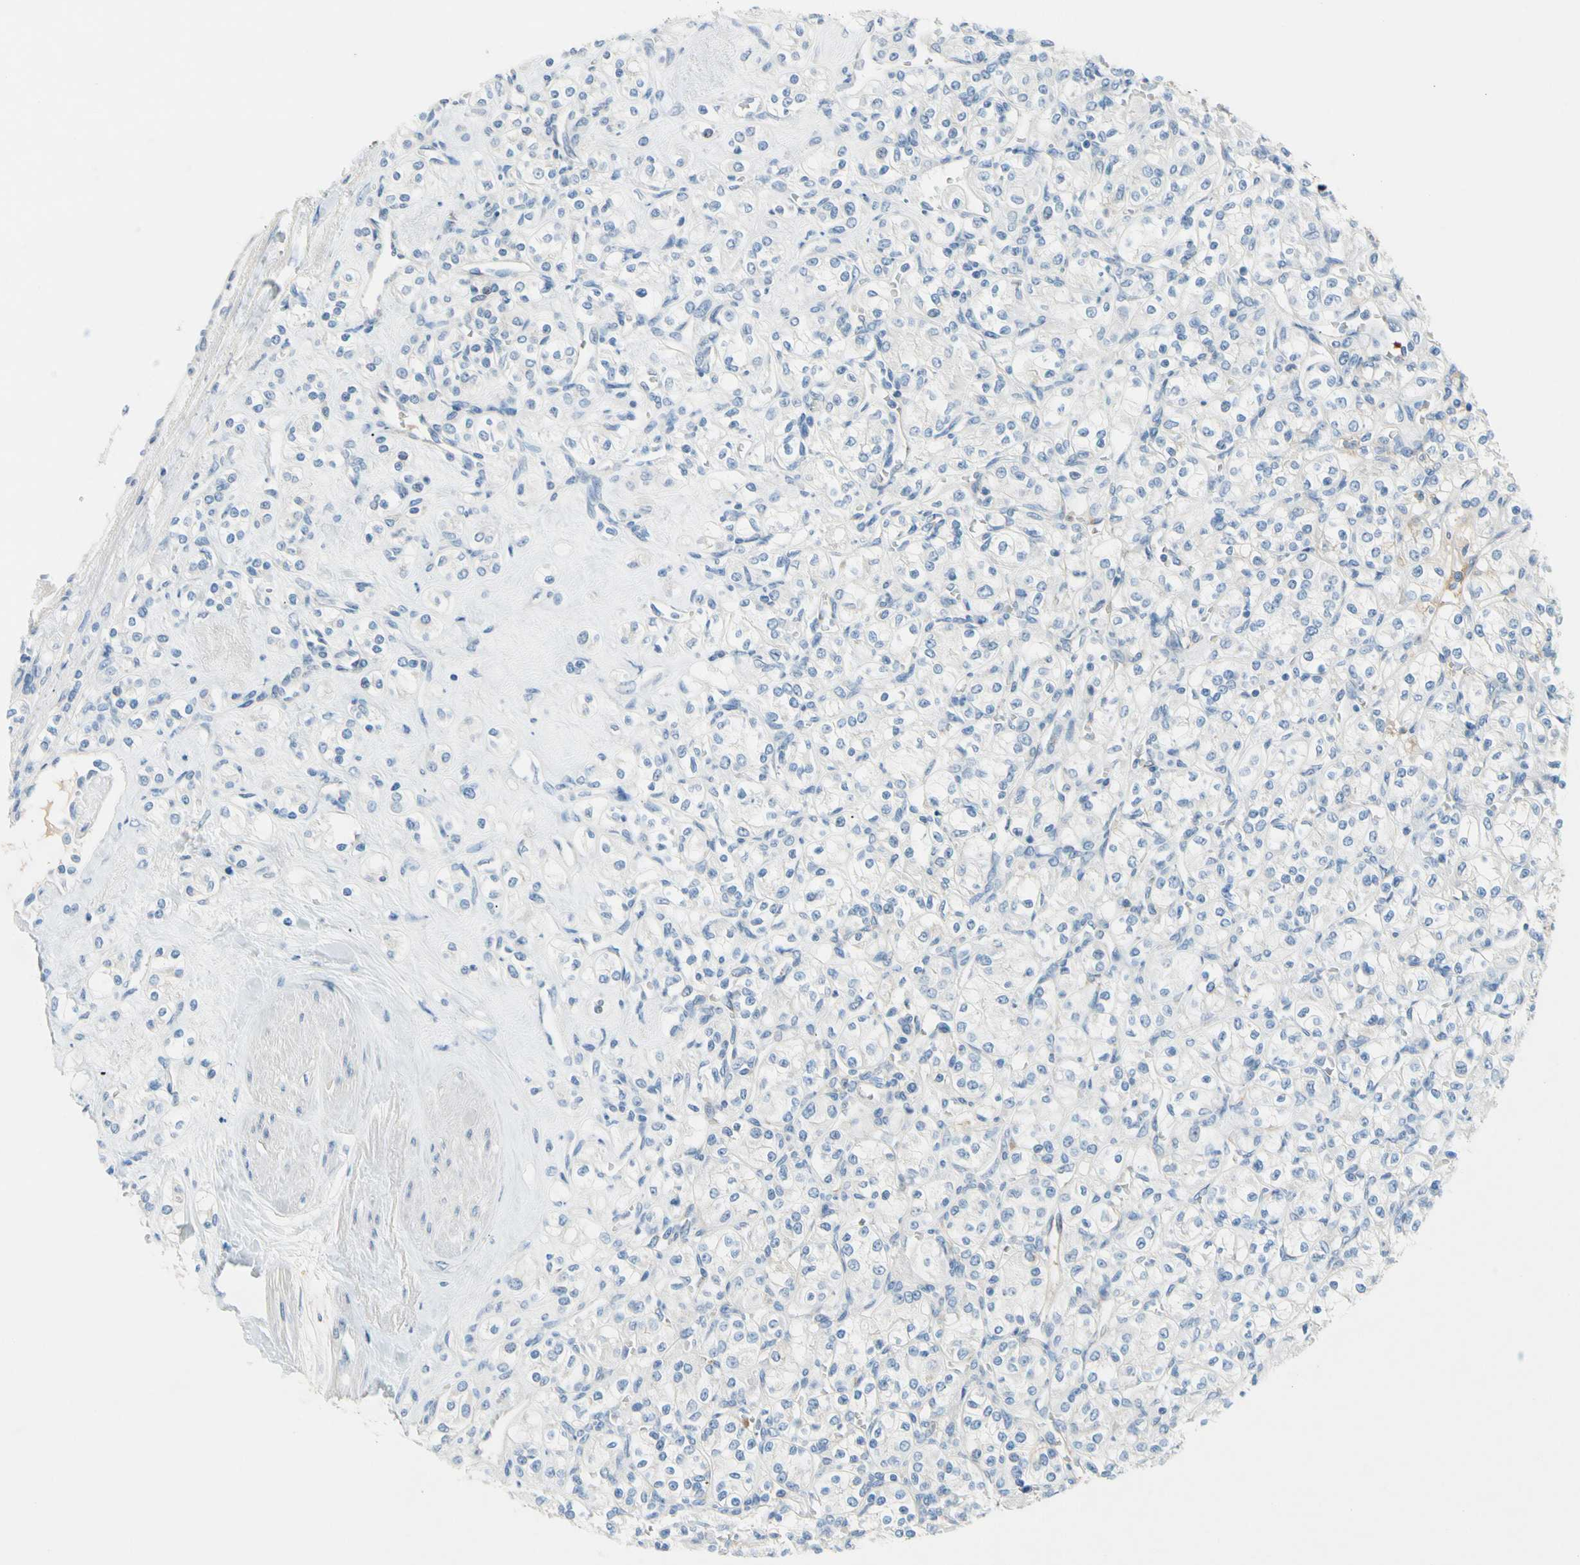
{"staining": {"intensity": "negative", "quantity": "none", "location": "none"}, "tissue": "renal cancer", "cell_type": "Tumor cells", "image_type": "cancer", "snomed": [{"axis": "morphology", "description": "Adenocarcinoma, NOS"}, {"axis": "topography", "description": "Kidney"}], "caption": "Immunohistochemistry of renal adenocarcinoma demonstrates no positivity in tumor cells.", "gene": "CNDP1", "patient": {"sex": "male", "age": 77}}